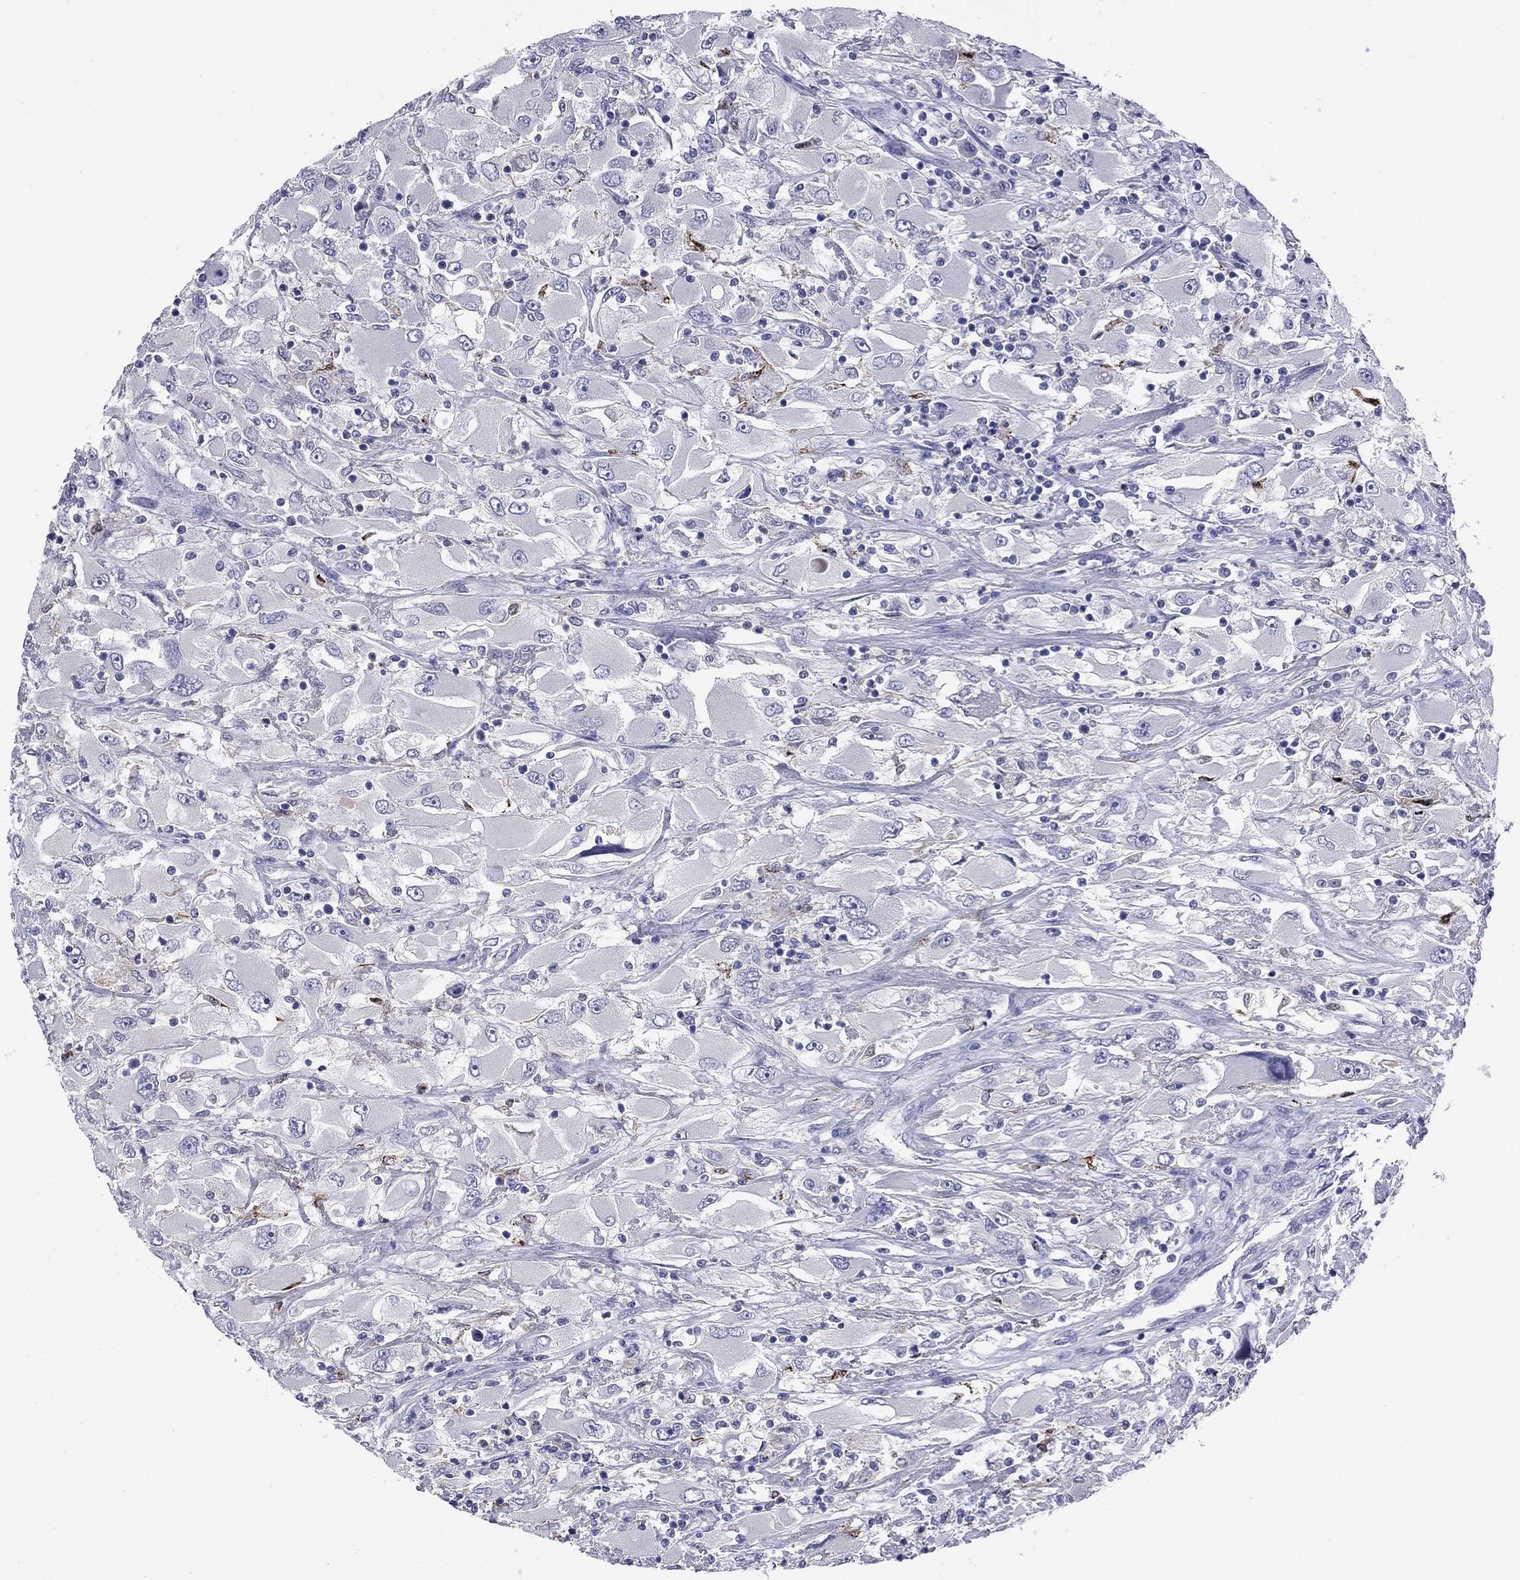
{"staining": {"intensity": "negative", "quantity": "none", "location": "none"}, "tissue": "renal cancer", "cell_type": "Tumor cells", "image_type": "cancer", "snomed": [{"axis": "morphology", "description": "Adenocarcinoma, NOS"}, {"axis": "topography", "description": "Kidney"}], "caption": "Tumor cells are negative for brown protein staining in renal cancer. (Stains: DAB (3,3'-diaminobenzidine) immunohistochemistry (IHC) with hematoxylin counter stain, Microscopy: brightfield microscopy at high magnification).", "gene": "CFAP119", "patient": {"sex": "female", "age": 52}}